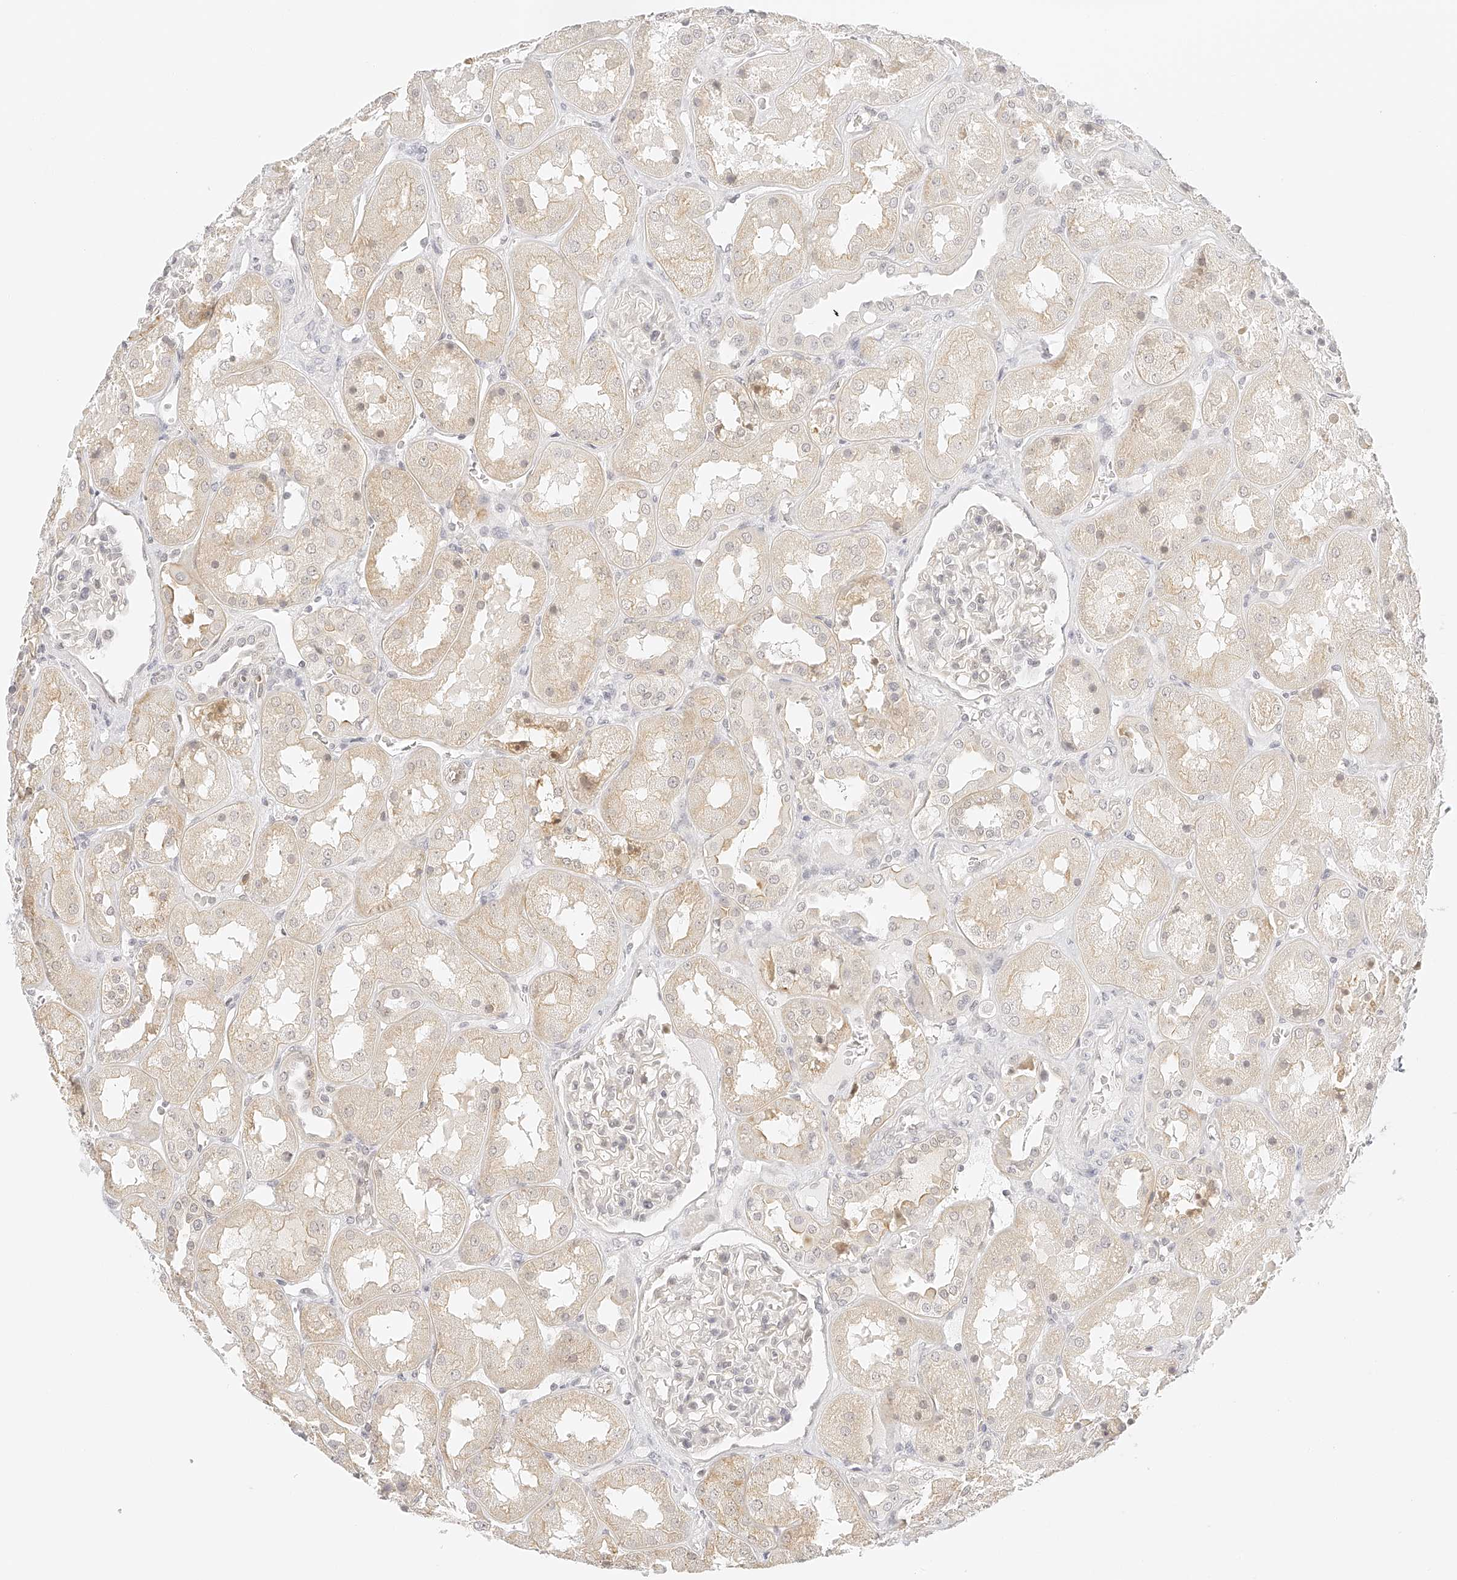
{"staining": {"intensity": "negative", "quantity": "none", "location": "none"}, "tissue": "kidney", "cell_type": "Cells in glomeruli", "image_type": "normal", "snomed": [{"axis": "morphology", "description": "Normal tissue, NOS"}, {"axis": "topography", "description": "Kidney"}], "caption": "Immunohistochemistry histopathology image of unremarkable human kidney stained for a protein (brown), which exhibits no staining in cells in glomeruli.", "gene": "ZFP69", "patient": {"sex": "male", "age": 70}}